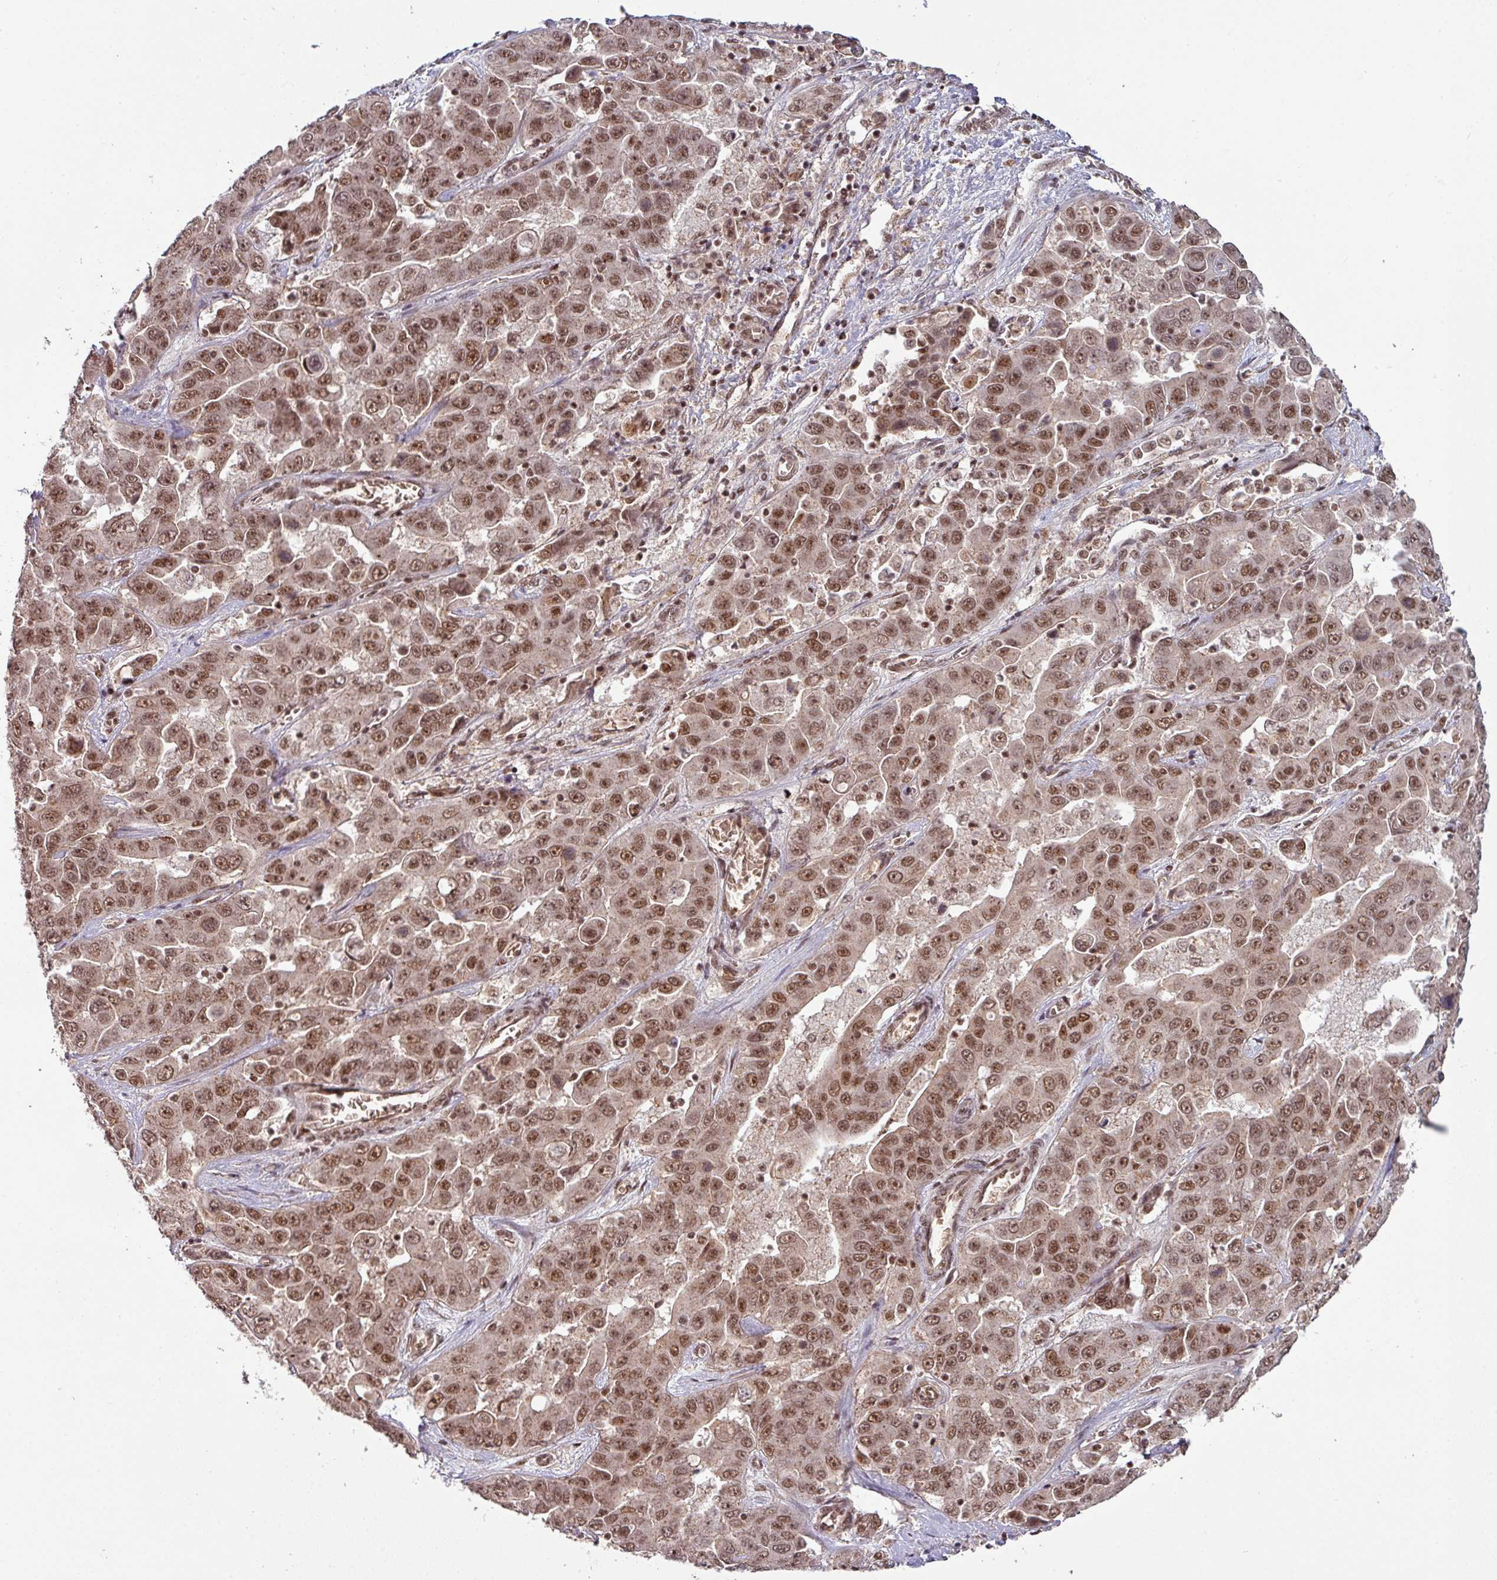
{"staining": {"intensity": "moderate", "quantity": ">75%", "location": "nuclear"}, "tissue": "liver cancer", "cell_type": "Tumor cells", "image_type": "cancer", "snomed": [{"axis": "morphology", "description": "Cholangiocarcinoma"}, {"axis": "topography", "description": "Liver"}], "caption": "Immunohistochemistry (IHC) (DAB (3,3'-diaminobenzidine)) staining of human cholangiocarcinoma (liver) shows moderate nuclear protein expression in approximately >75% of tumor cells. (IHC, brightfield microscopy, high magnification).", "gene": "PHF23", "patient": {"sex": "female", "age": 52}}